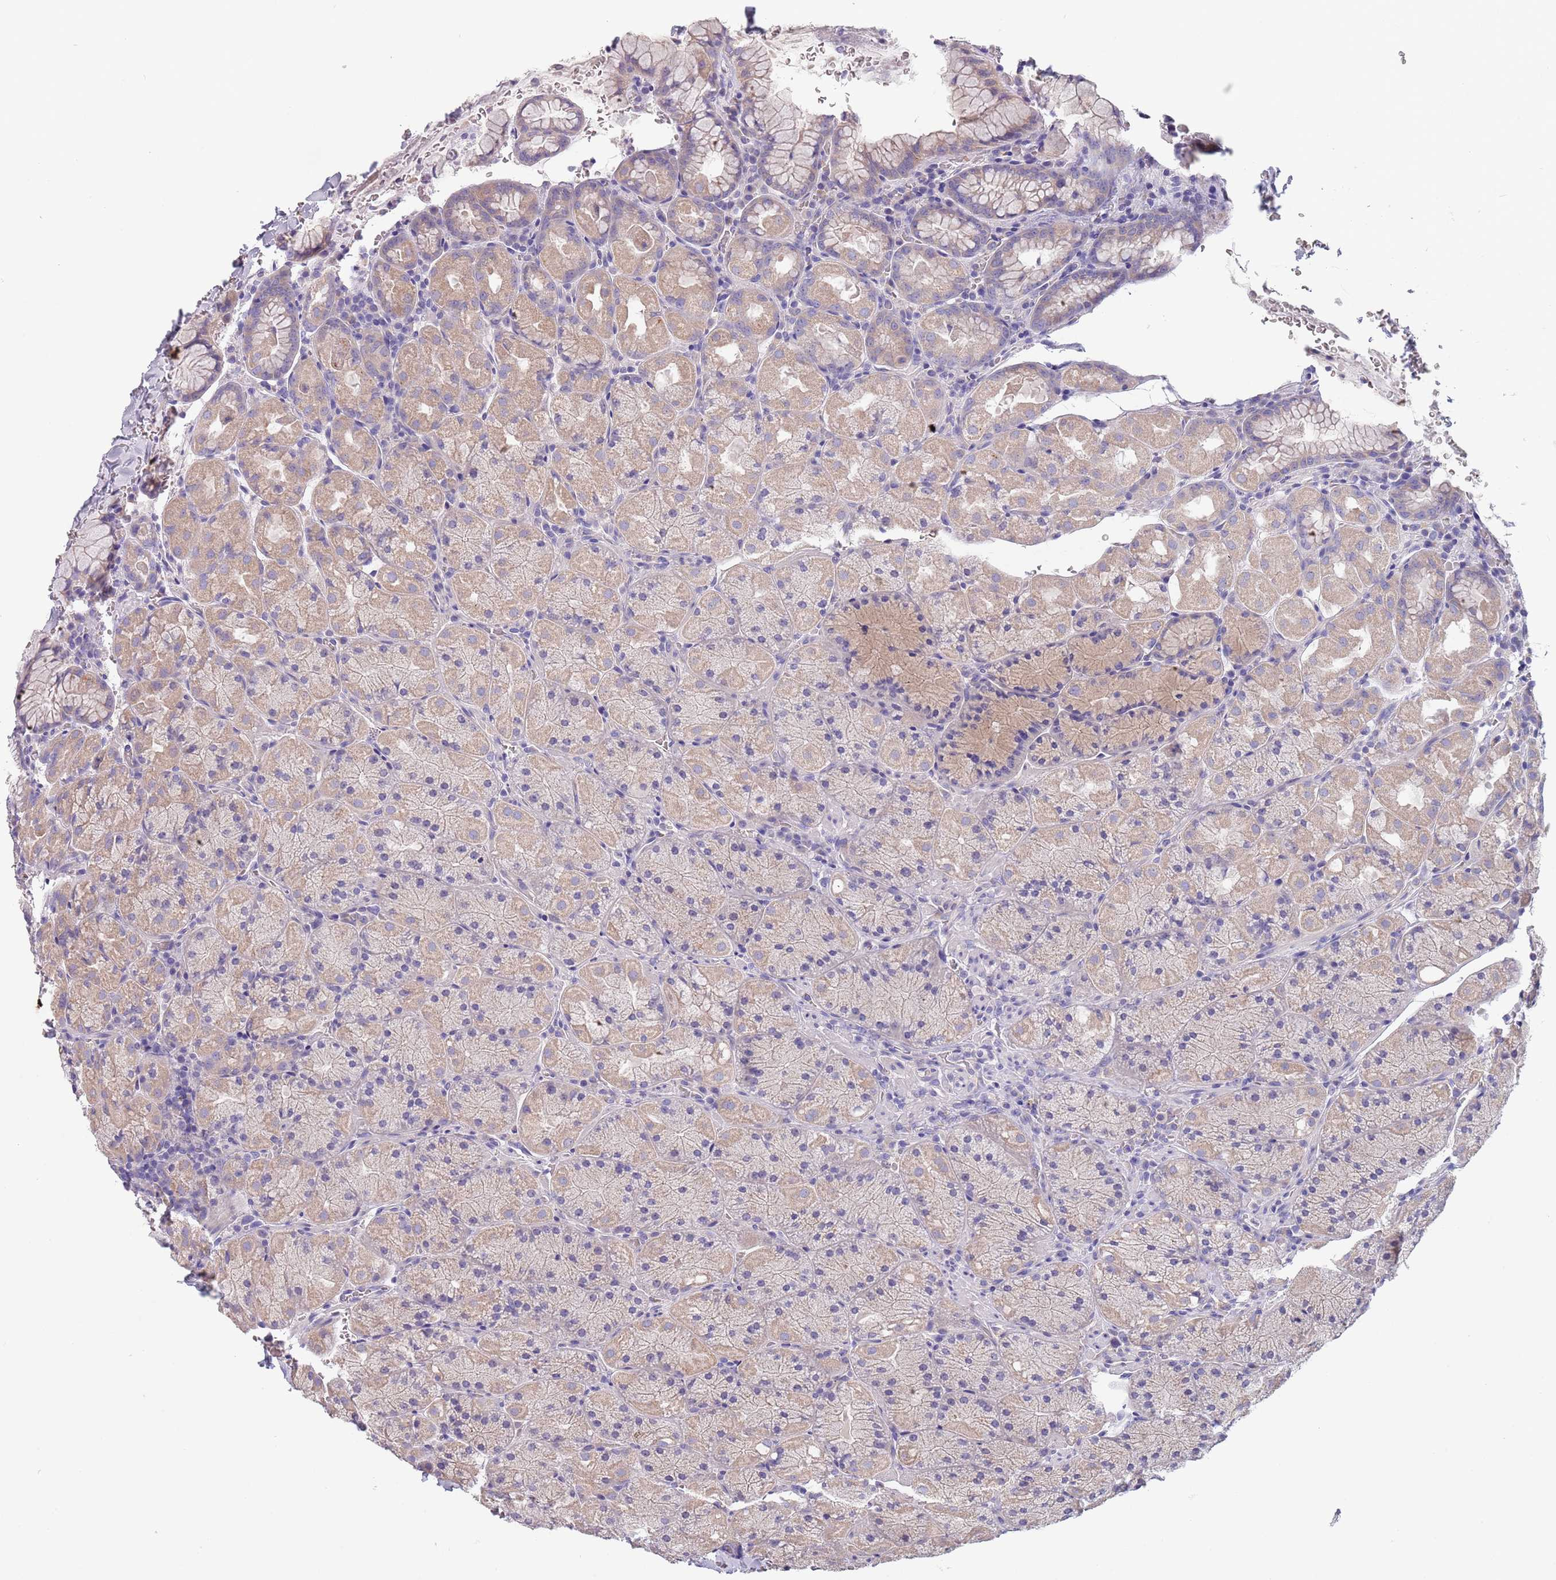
{"staining": {"intensity": "weak", "quantity": "25%-75%", "location": "cytoplasmic/membranous"}, "tissue": "stomach", "cell_type": "Glandular cells", "image_type": "normal", "snomed": [{"axis": "morphology", "description": "Normal tissue, NOS"}, {"axis": "topography", "description": "Stomach, upper"}, {"axis": "topography", "description": "Stomach, lower"}], "caption": "Immunohistochemistry (IHC) photomicrograph of normal stomach: human stomach stained using immunohistochemistry shows low levels of weak protein expression localized specifically in the cytoplasmic/membranous of glandular cells, appearing as a cytoplasmic/membranous brown color.", "gene": "MAN1C1", "patient": {"sex": "male", "age": 80}}